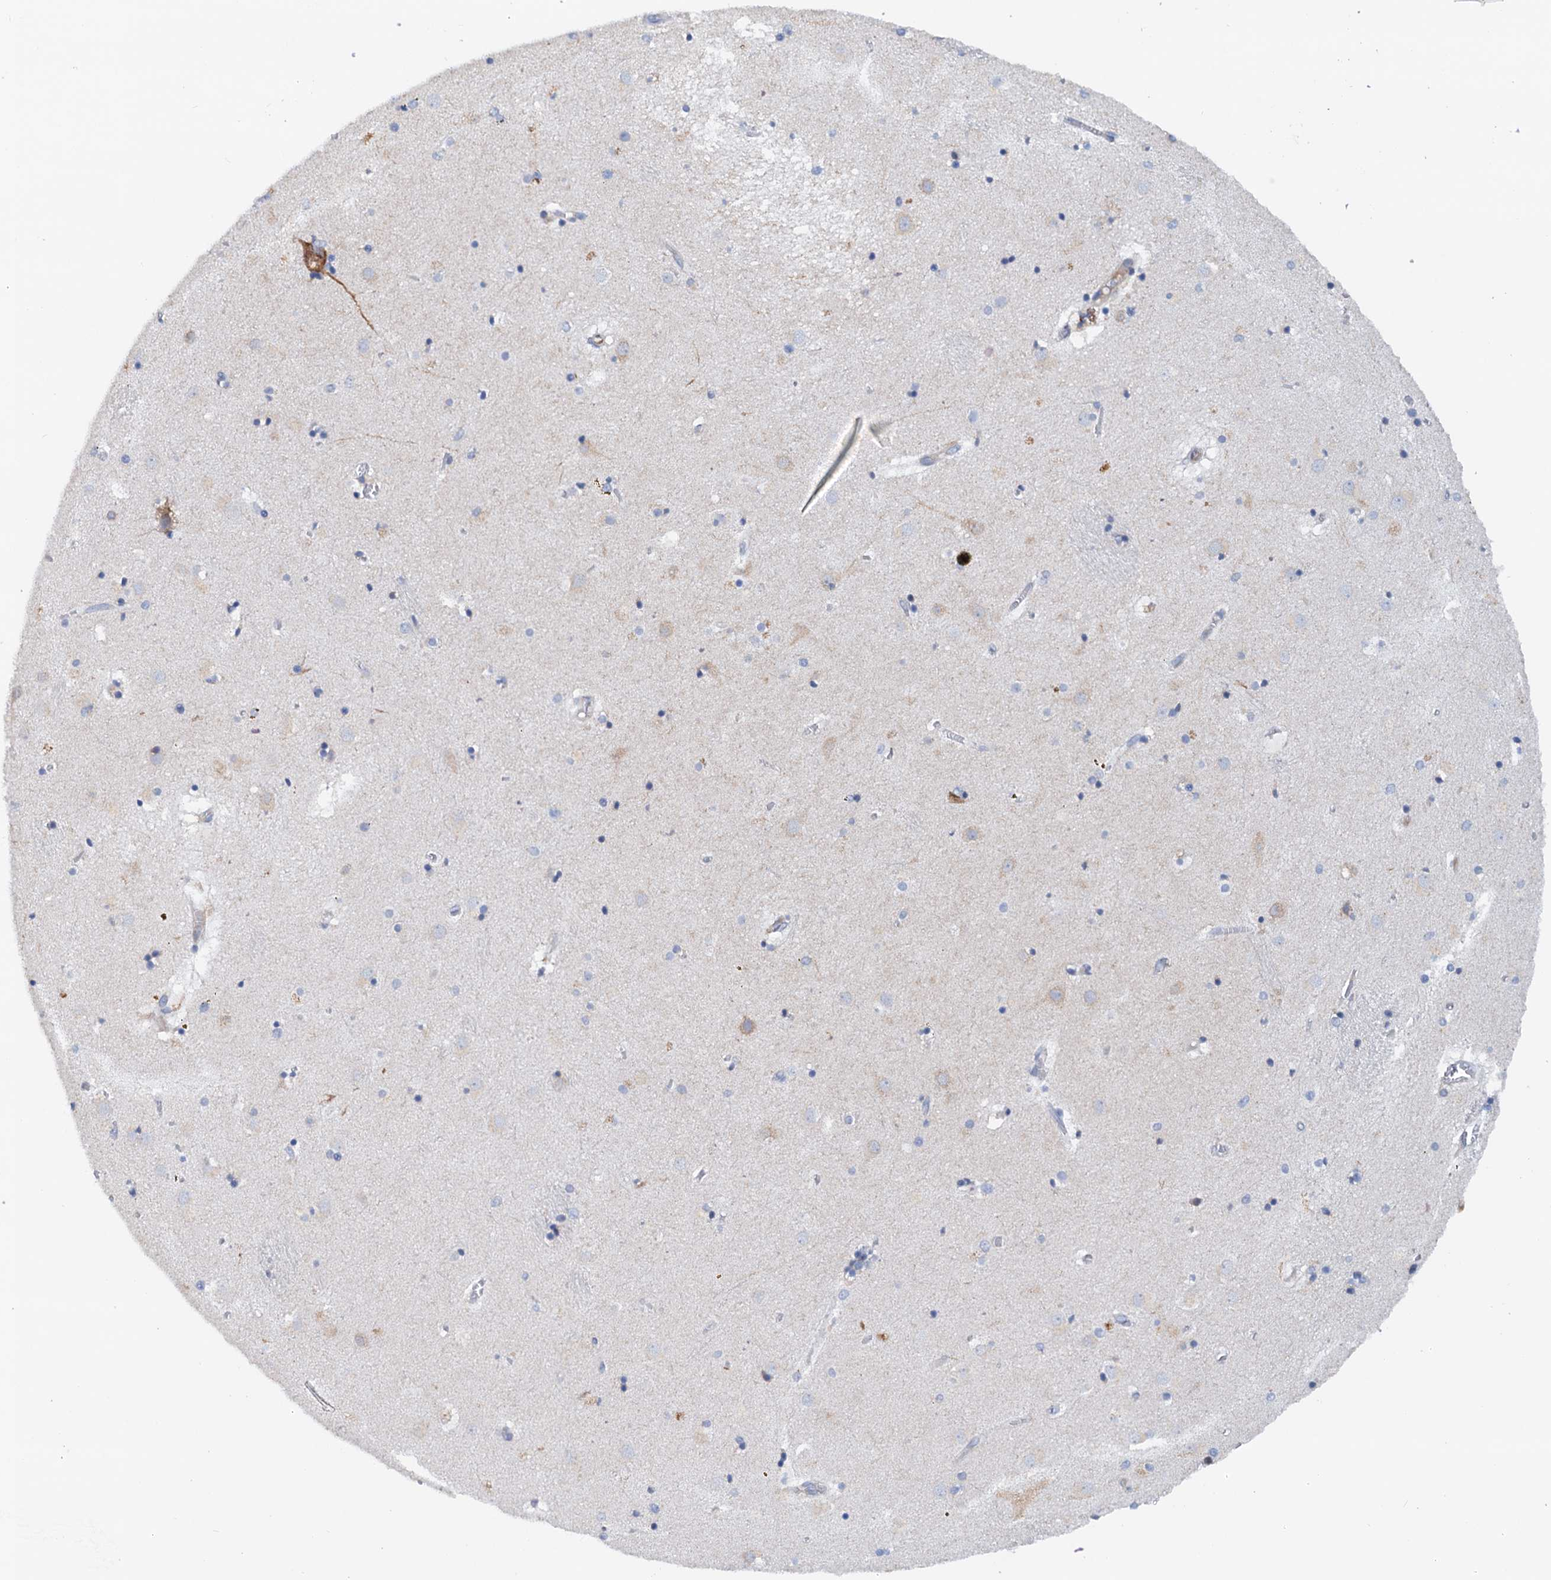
{"staining": {"intensity": "negative", "quantity": "none", "location": "none"}, "tissue": "caudate", "cell_type": "Glial cells", "image_type": "normal", "snomed": [{"axis": "morphology", "description": "Normal tissue, NOS"}, {"axis": "topography", "description": "Lateral ventricle wall"}], "caption": "This micrograph is of unremarkable caudate stained with IHC to label a protein in brown with the nuclei are counter-stained blue. There is no staining in glial cells. Brightfield microscopy of IHC stained with DAB (3,3'-diaminobenzidine) (brown) and hematoxylin (blue), captured at high magnification.", "gene": "RASSF9", "patient": {"sex": "male", "age": 70}}